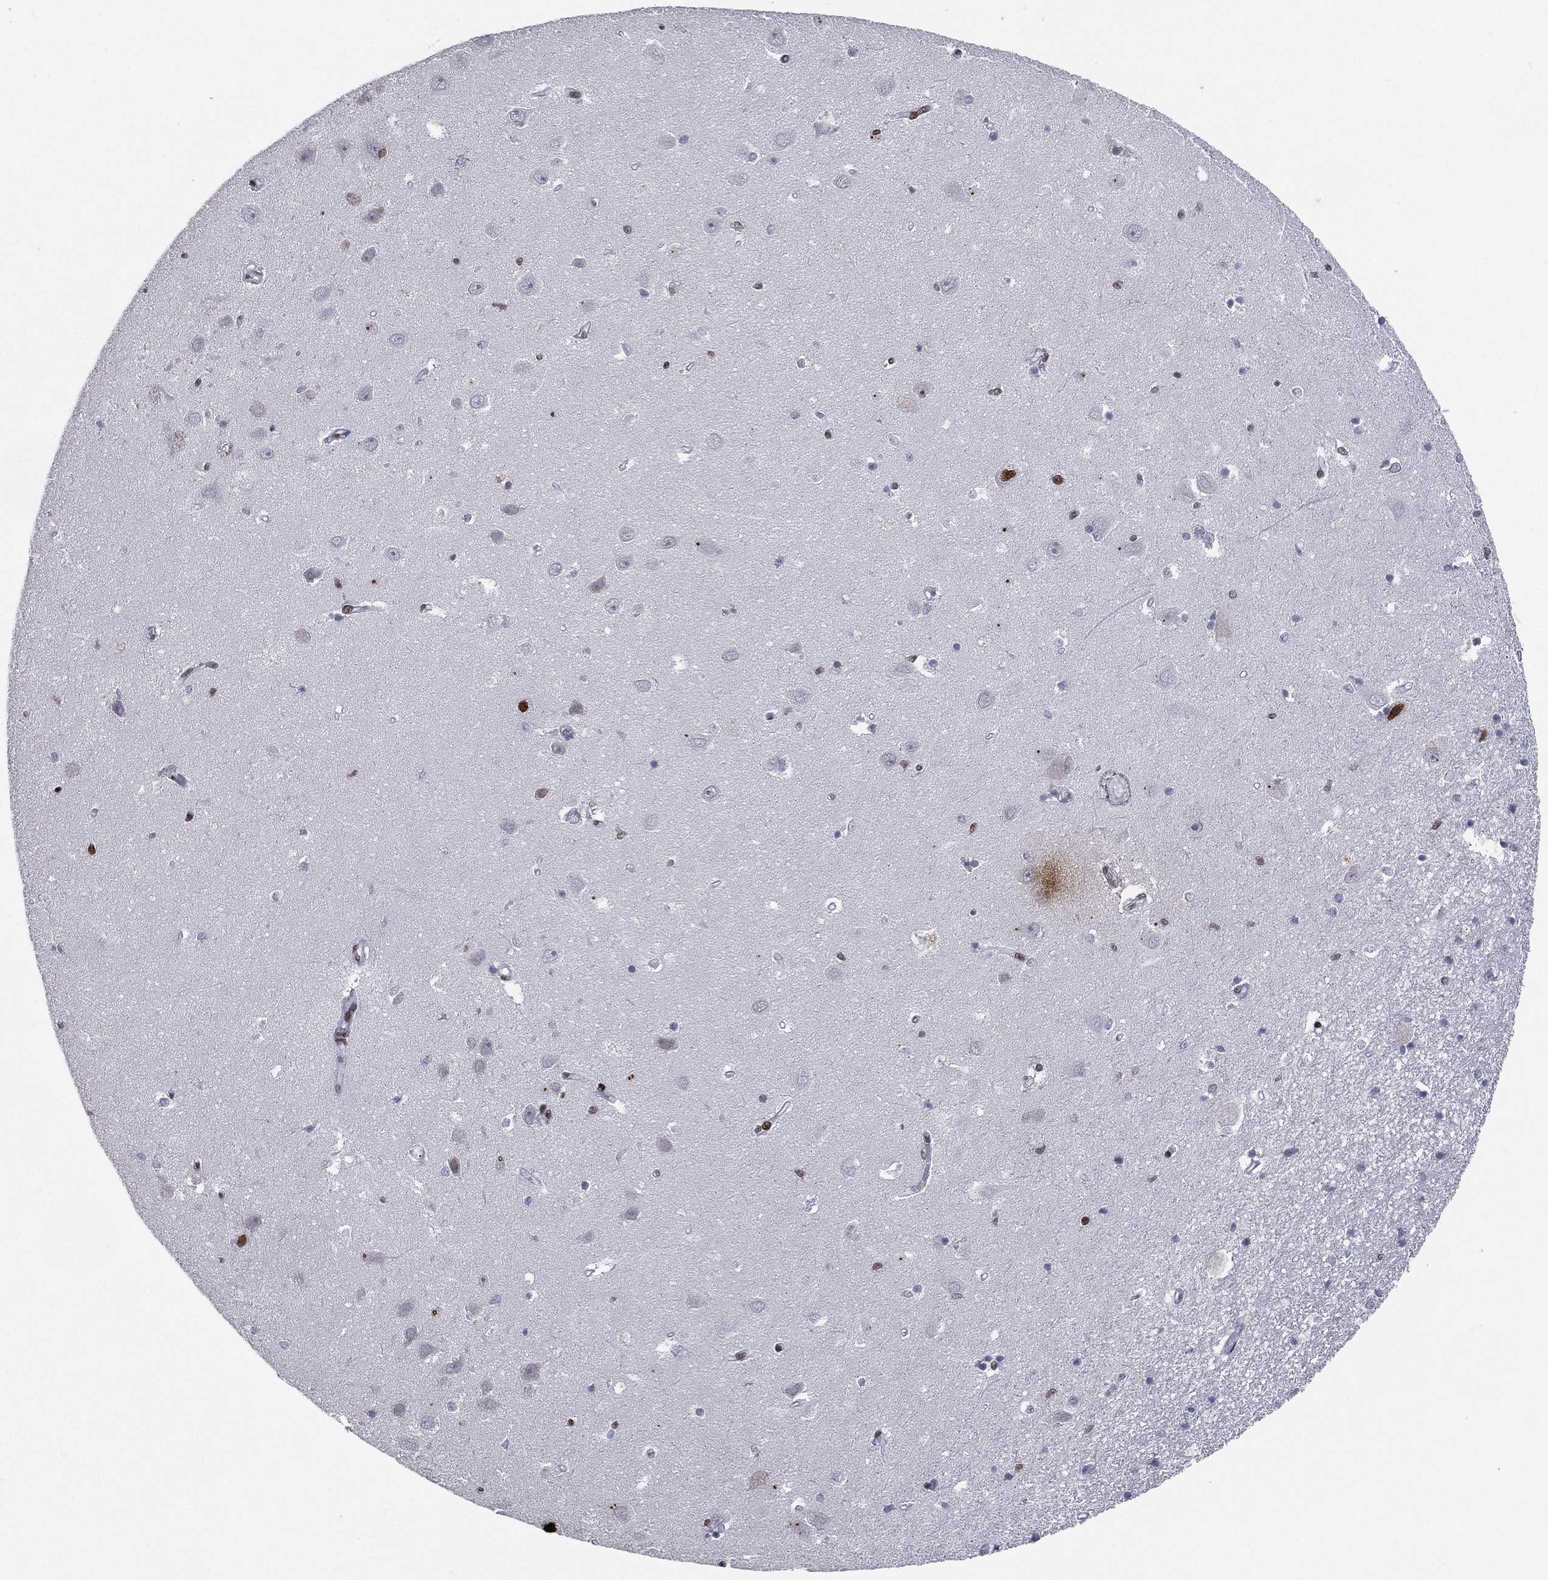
{"staining": {"intensity": "strong", "quantity": "<25%", "location": "nuclear"}, "tissue": "hippocampus", "cell_type": "Glial cells", "image_type": "normal", "snomed": [{"axis": "morphology", "description": "Normal tissue, NOS"}, {"axis": "topography", "description": "Hippocampus"}], "caption": "Immunohistochemical staining of normal hippocampus reveals strong nuclear protein expression in about <25% of glial cells.", "gene": "RTF1", "patient": {"sex": "female", "age": 64}}